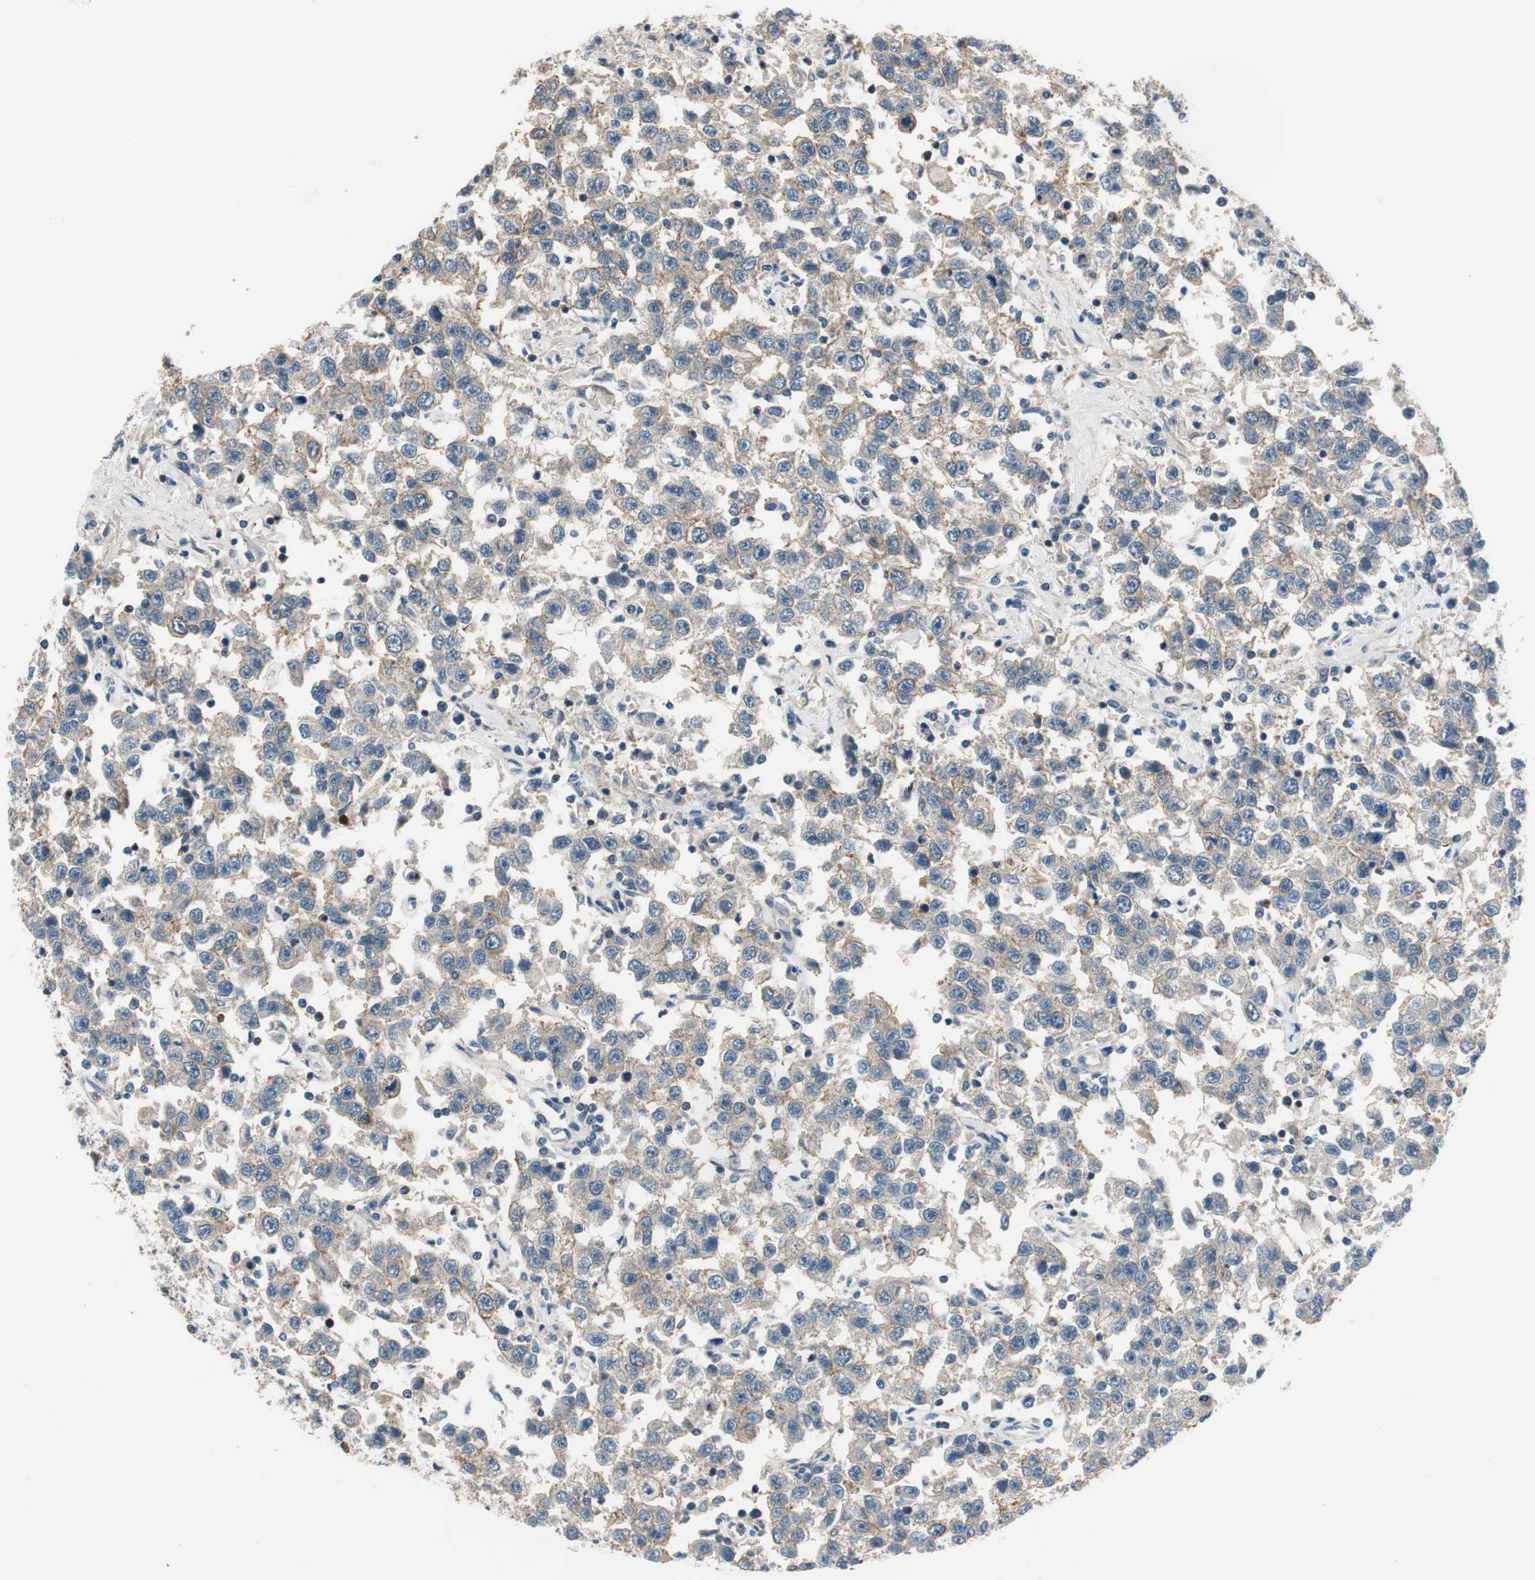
{"staining": {"intensity": "weak", "quantity": "25%-75%", "location": "cytoplasmic/membranous"}, "tissue": "testis cancer", "cell_type": "Tumor cells", "image_type": "cancer", "snomed": [{"axis": "morphology", "description": "Seminoma, NOS"}, {"axis": "topography", "description": "Testis"}], "caption": "DAB (3,3'-diaminobenzidine) immunohistochemical staining of testis cancer (seminoma) demonstrates weak cytoplasmic/membranous protein expression in approximately 25%-75% of tumor cells.", "gene": "CALML3", "patient": {"sex": "male", "age": 41}}